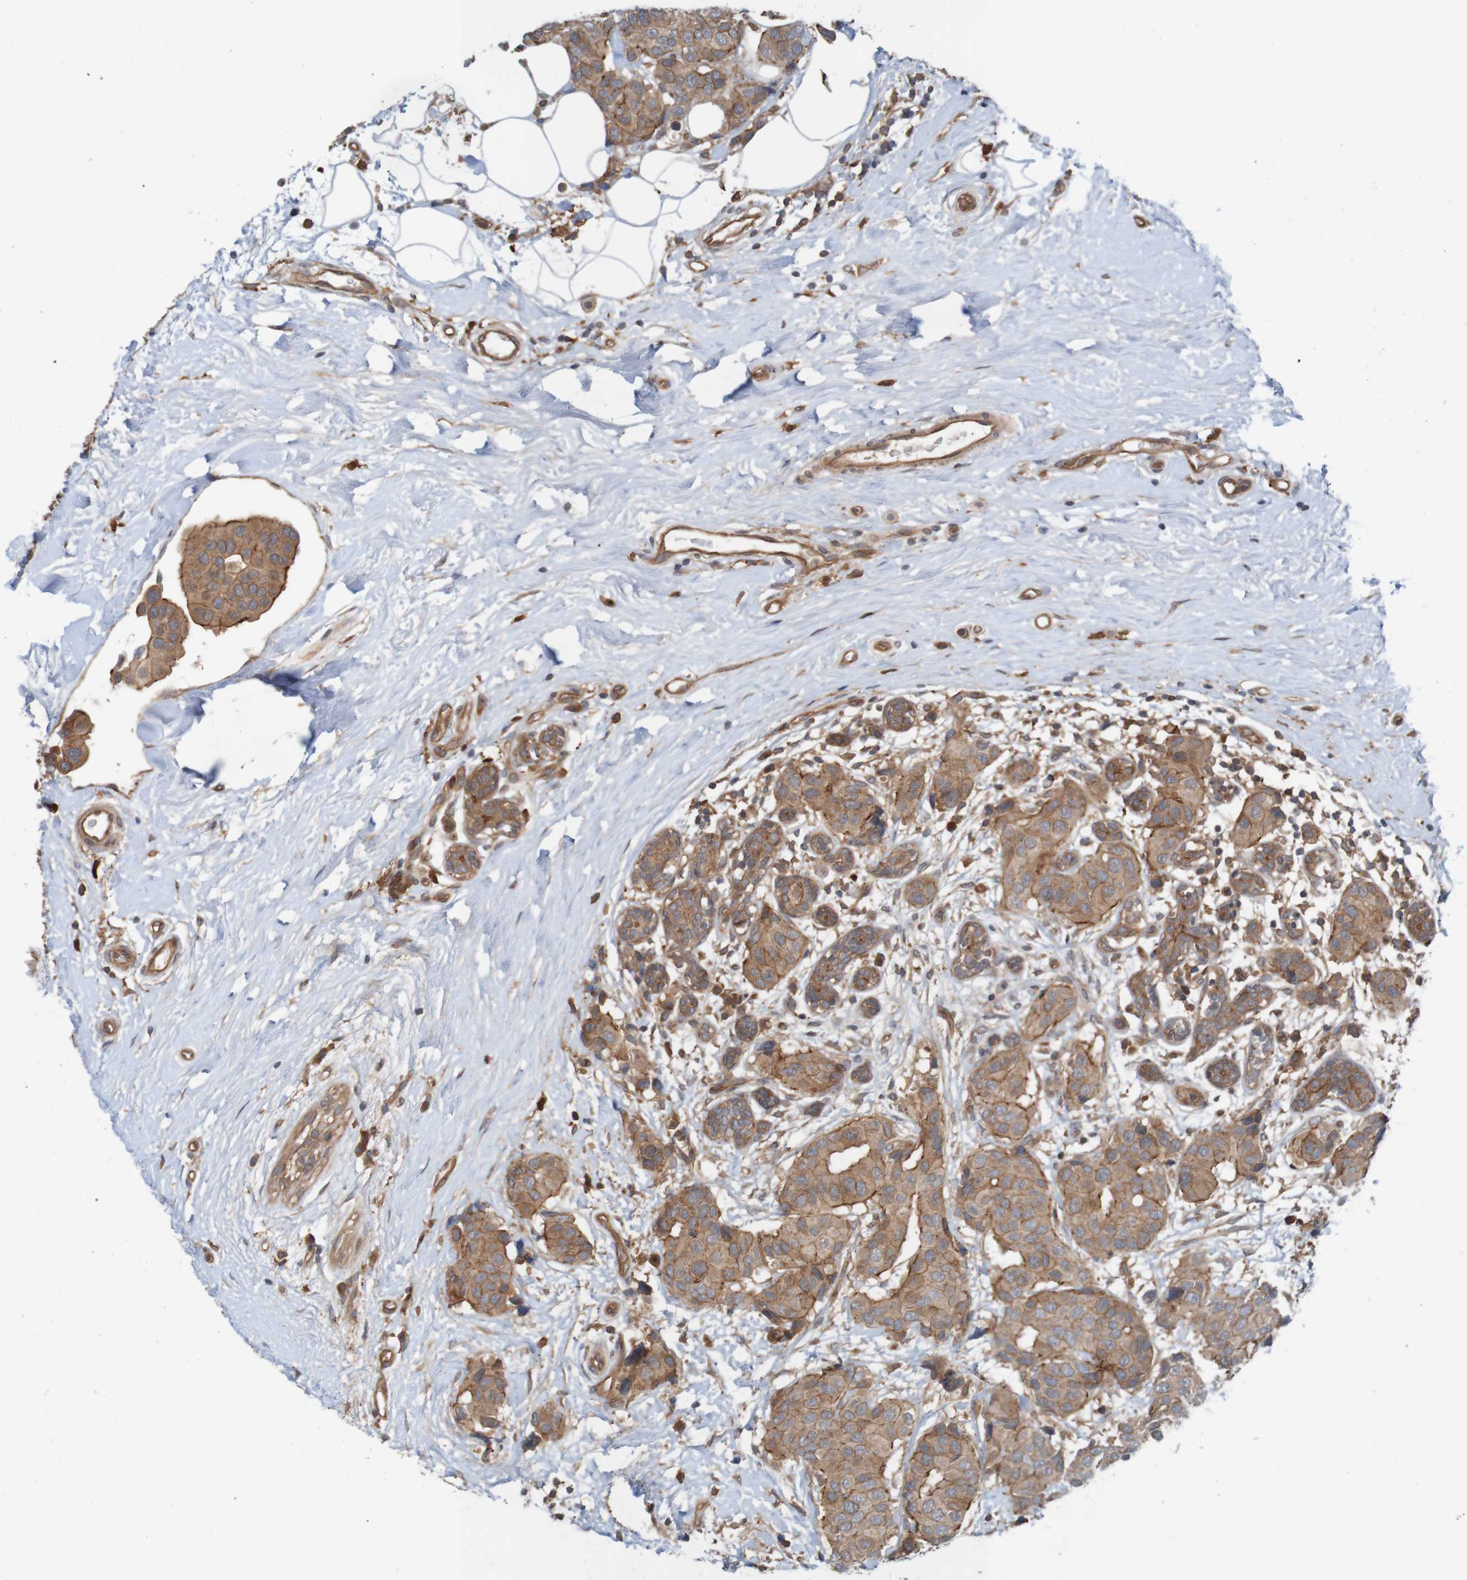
{"staining": {"intensity": "moderate", "quantity": ">75%", "location": "cytoplasmic/membranous"}, "tissue": "breast cancer", "cell_type": "Tumor cells", "image_type": "cancer", "snomed": [{"axis": "morphology", "description": "Normal tissue, NOS"}, {"axis": "morphology", "description": "Duct carcinoma"}, {"axis": "topography", "description": "Breast"}], "caption": "Immunohistochemical staining of human breast cancer exhibits moderate cytoplasmic/membranous protein staining in about >75% of tumor cells.", "gene": "ARHGEF11", "patient": {"sex": "female", "age": 39}}